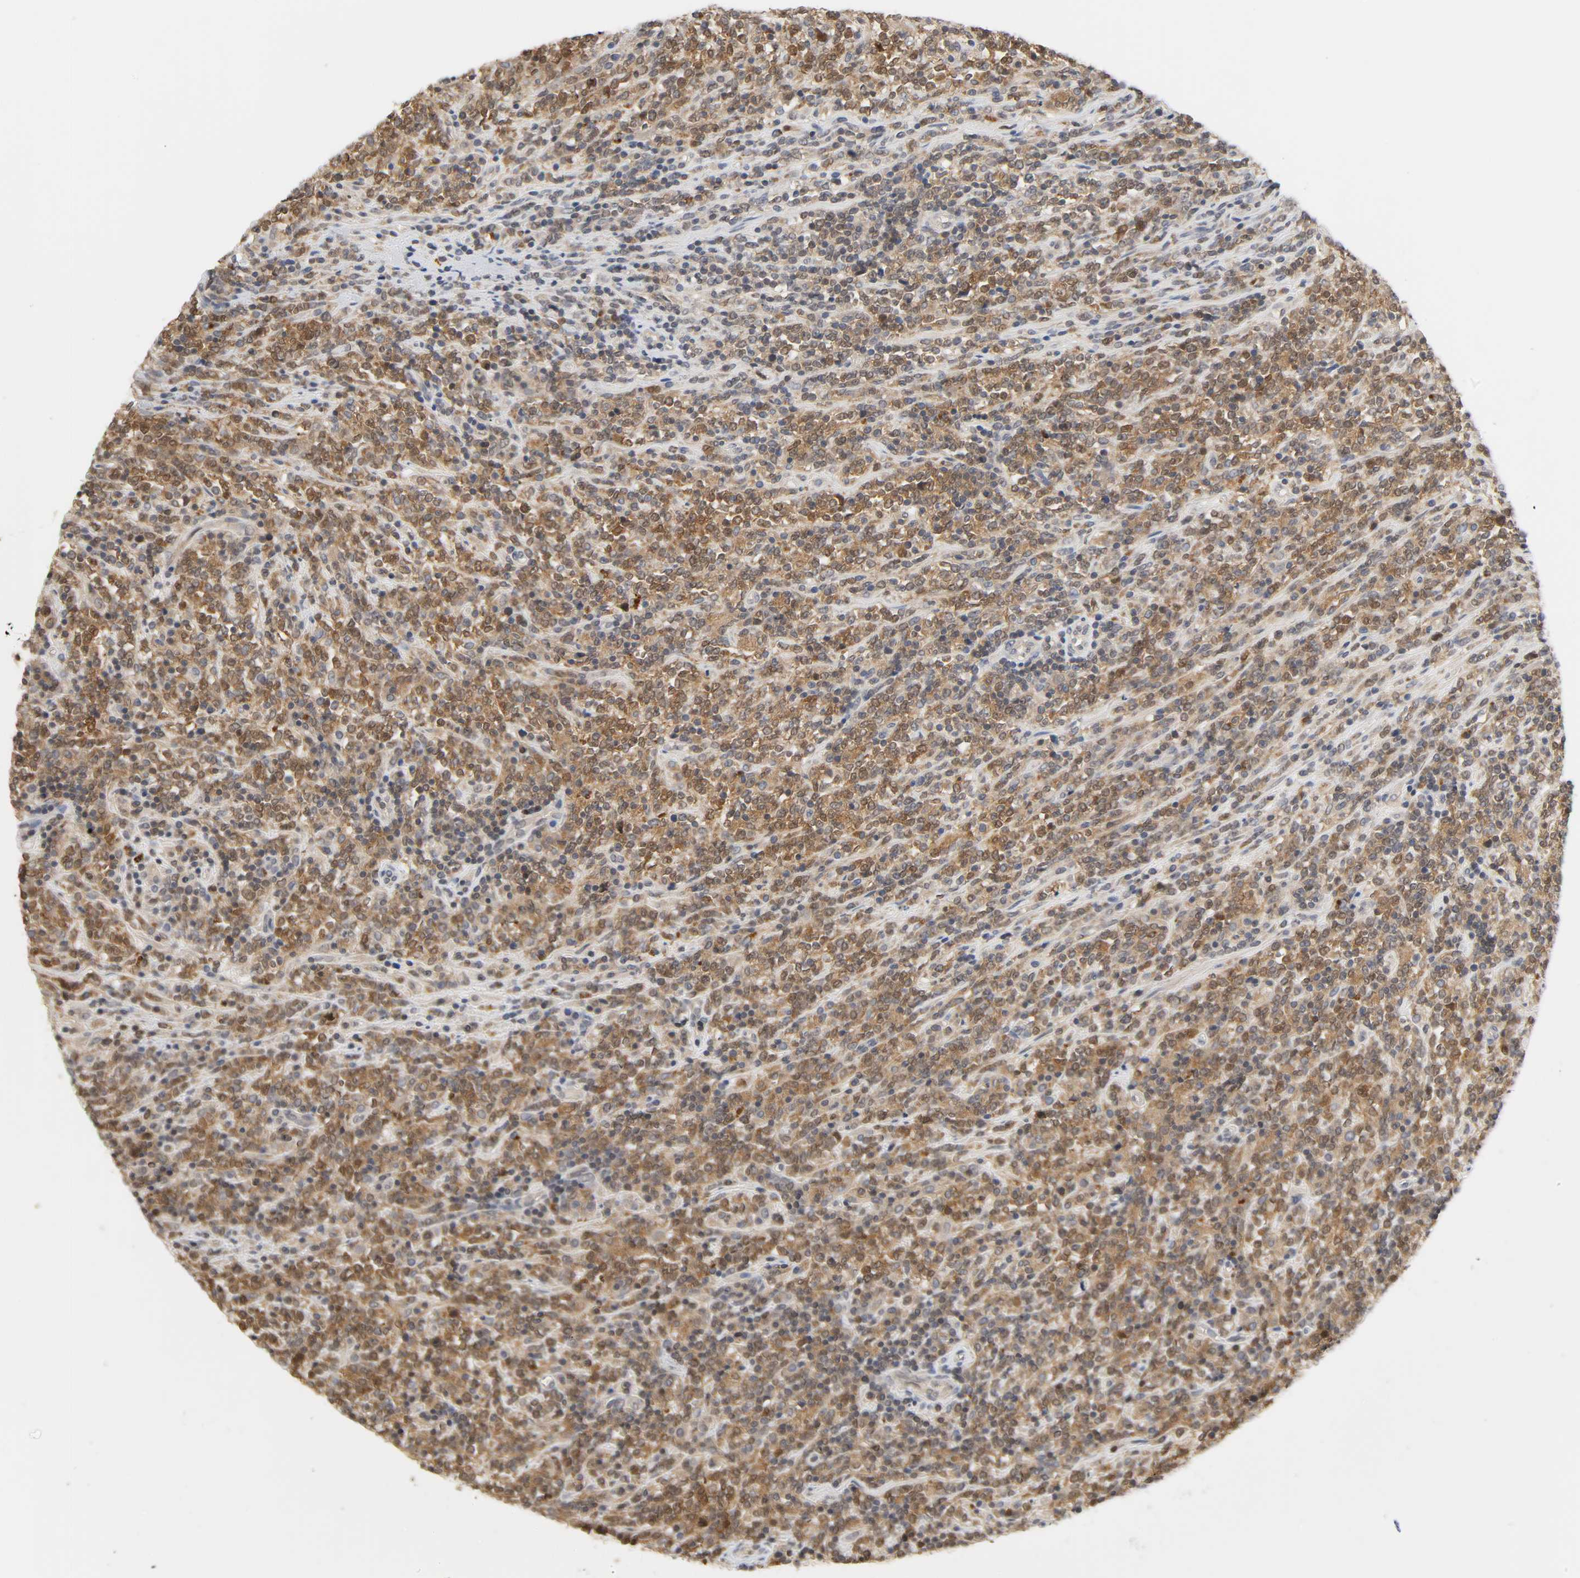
{"staining": {"intensity": "moderate", "quantity": ">75%", "location": "cytoplasmic/membranous,nuclear"}, "tissue": "lymphoma", "cell_type": "Tumor cells", "image_type": "cancer", "snomed": [{"axis": "morphology", "description": "Malignant lymphoma, non-Hodgkin's type, High grade"}, {"axis": "topography", "description": "Soft tissue"}], "caption": "A medium amount of moderate cytoplasmic/membranous and nuclear staining is appreciated in approximately >75% of tumor cells in malignant lymphoma, non-Hodgkin's type (high-grade) tissue.", "gene": "MIF", "patient": {"sex": "male", "age": 18}}